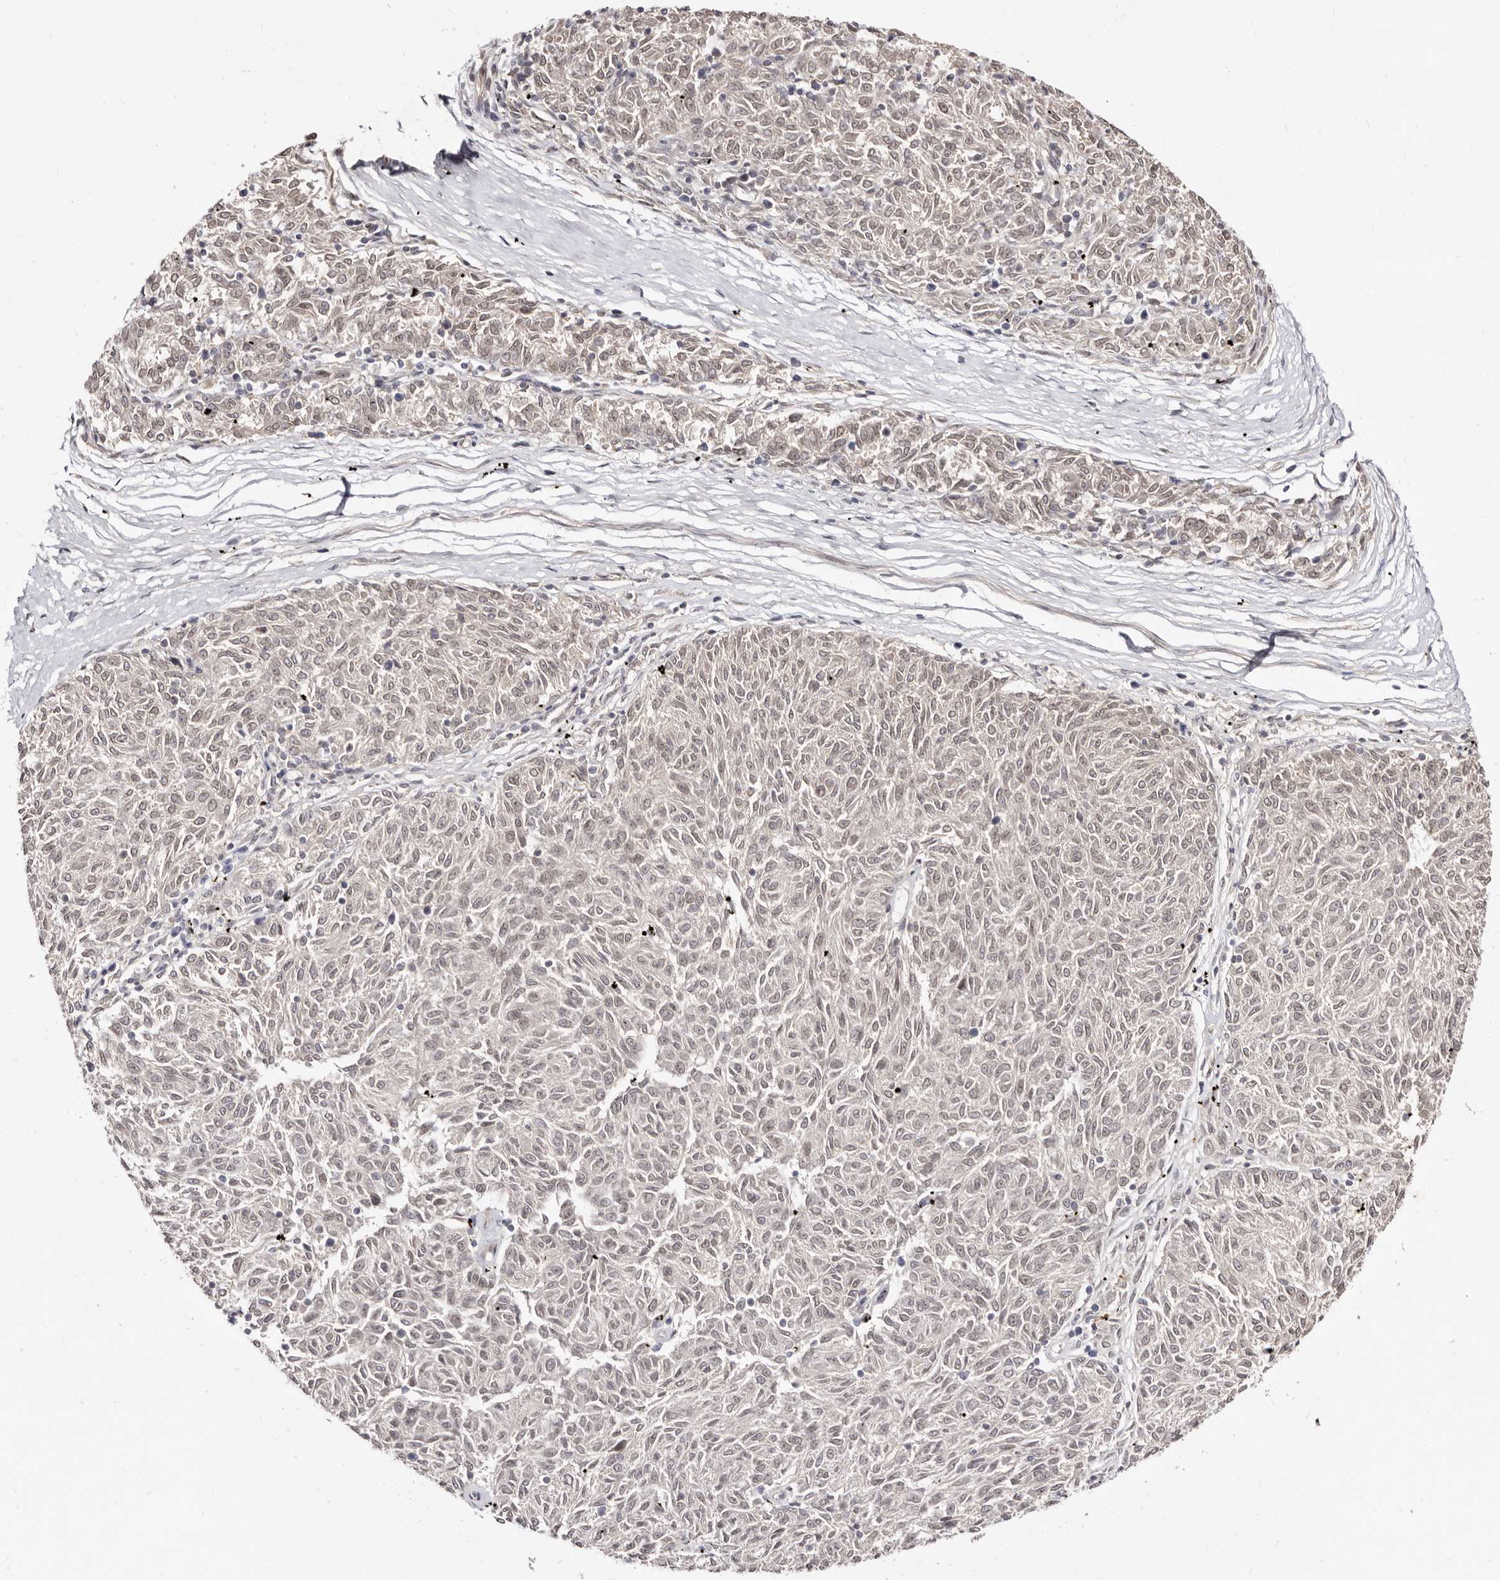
{"staining": {"intensity": "weak", "quantity": ">75%", "location": "nuclear"}, "tissue": "melanoma", "cell_type": "Tumor cells", "image_type": "cancer", "snomed": [{"axis": "morphology", "description": "Malignant melanoma, NOS"}, {"axis": "topography", "description": "Skin"}], "caption": "The micrograph exhibits staining of melanoma, revealing weak nuclear protein positivity (brown color) within tumor cells. The staining is performed using DAB (3,3'-diaminobenzidine) brown chromogen to label protein expression. The nuclei are counter-stained blue using hematoxylin.", "gene": "LCORL", "patient": {"sex": "female", "age": 72}}